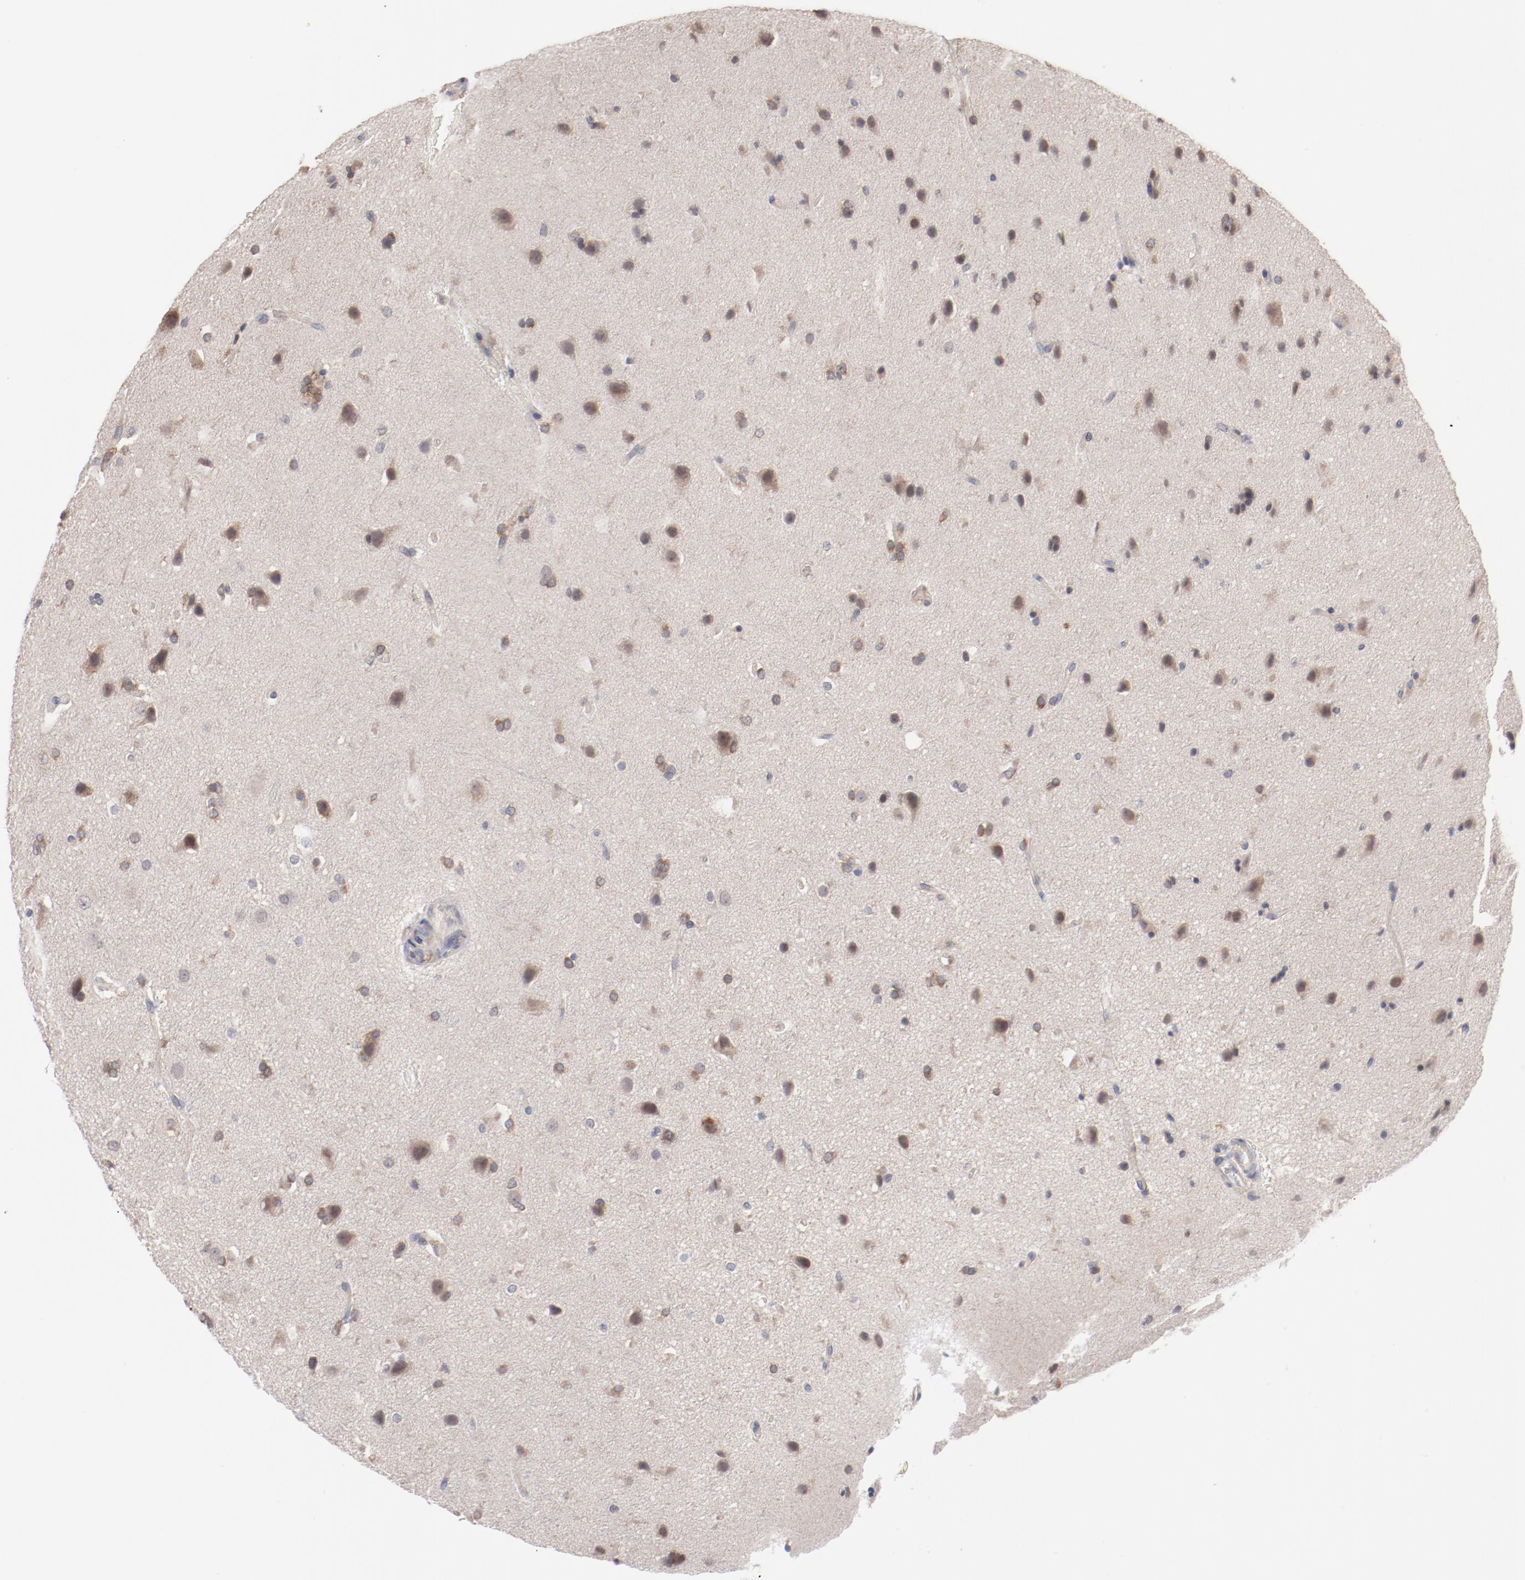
{"staining": {"intensity": "moderate", "quantity": ">75%", "location": "cytoplasmic/membranous"}, "tissue": "glioma", "cell_type": "Tumor cells", "image_type": "cancer", "snomed": [{"axis": "morphology", "description": "Glioma, malignant, Low grade"}, {"axis": "topography", "description": "Cerebral cortex"}], "caption": "Protein expression analysis of human malignant glioma (low-grade) reveals moderate cytoplasmic/membranous staining in about >75% of tumor cells.", "gene": "PPFIBP2", "patient": {"sex": "female", "age": 47}}